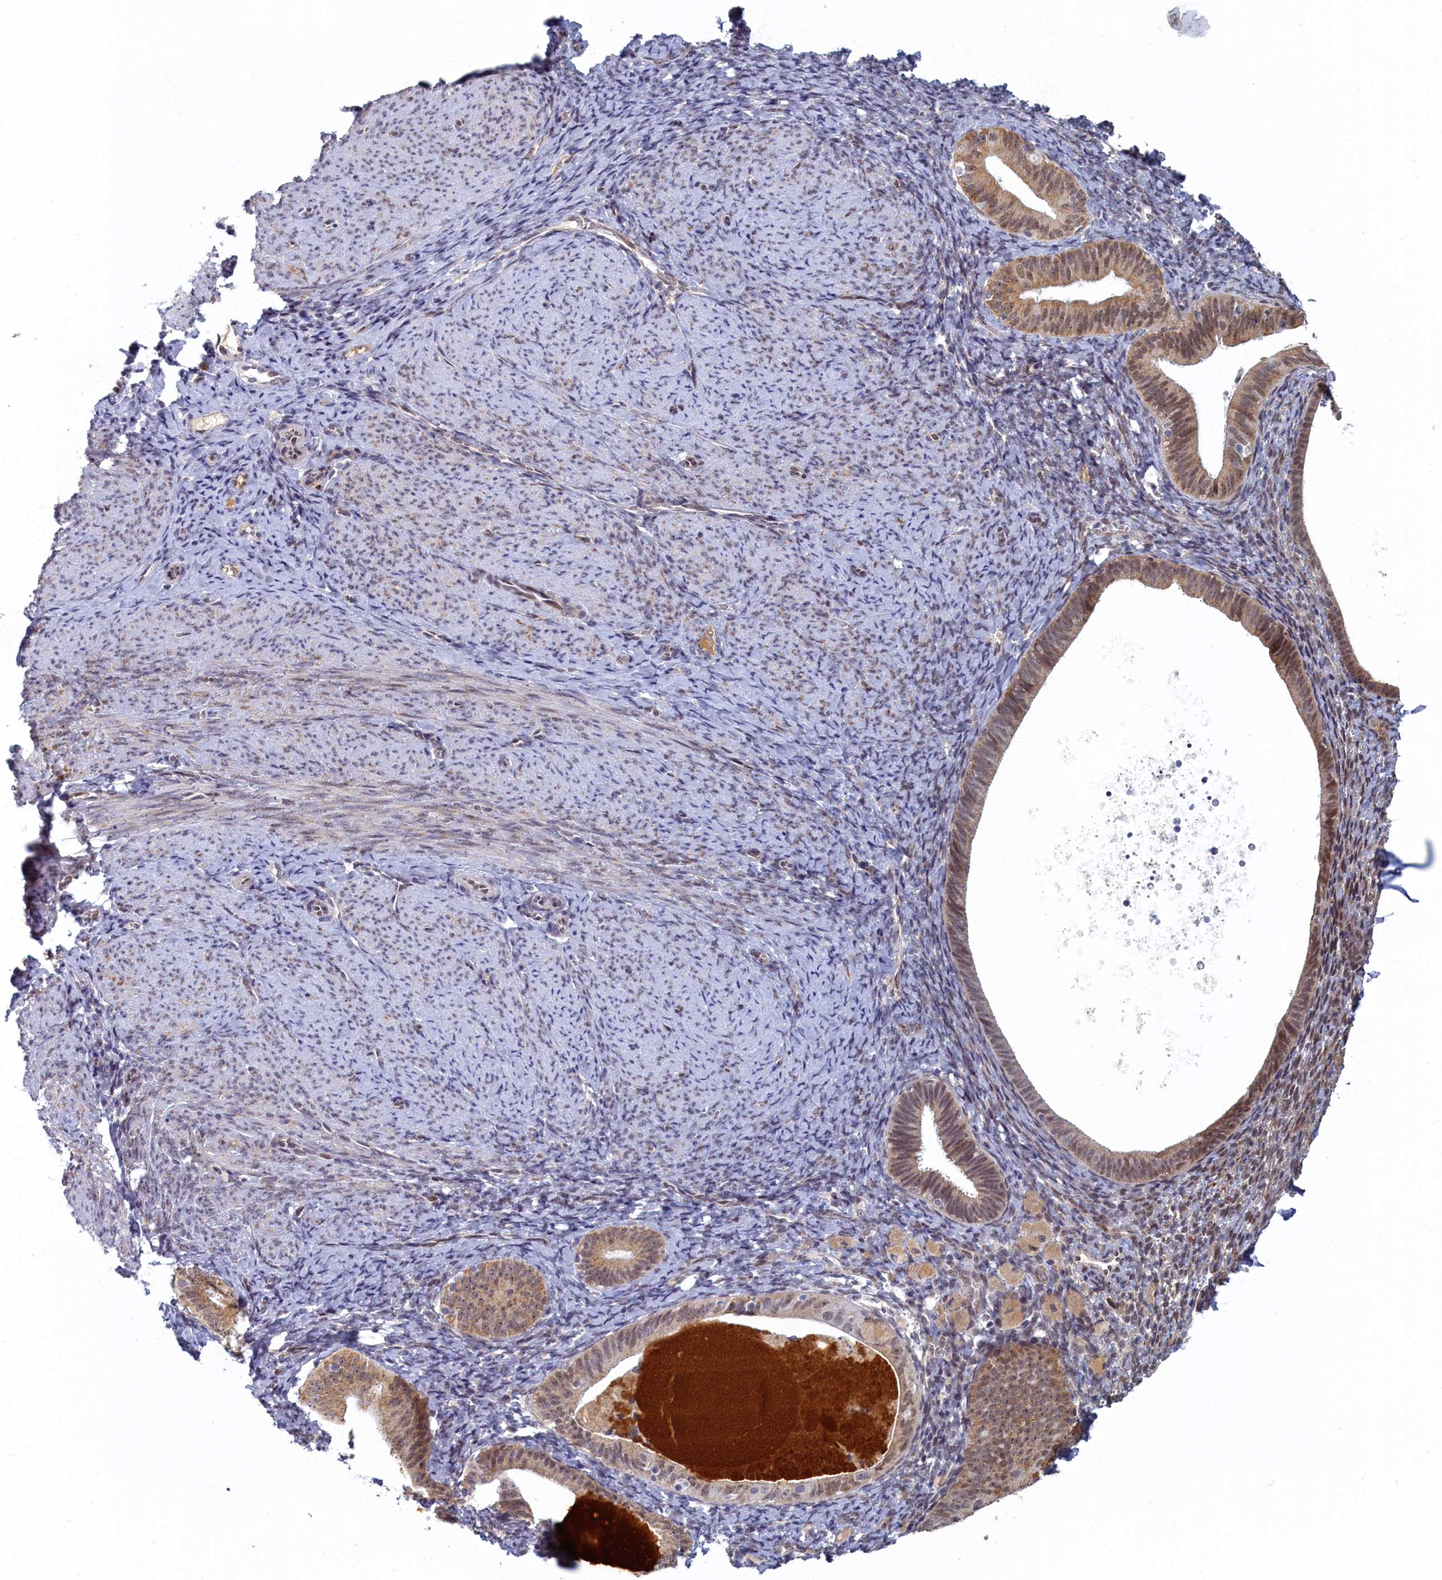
{"staining": {"intensity": "moderate", "quantity": "<25%", "location": "cytoplasmic/membranous"}, "tissue": "endometrium", "cell_type": "Cells in endometrial stroma", "image_type": "normal", "snomed": [{"axis": "morphology", "description": "Normal tissue, NOS"}, {"axis": "topography", "description": "Endometrium"}], "caption": "Immunohistochemical staining of unremarkable endometrium displays <25% levels of moderate cytoplasmic/membranous protein positivity in about <25% of cells in endometrial stroma.", "gene": "DNAJC17", "patient": {"sex": "female", "age": 65}}